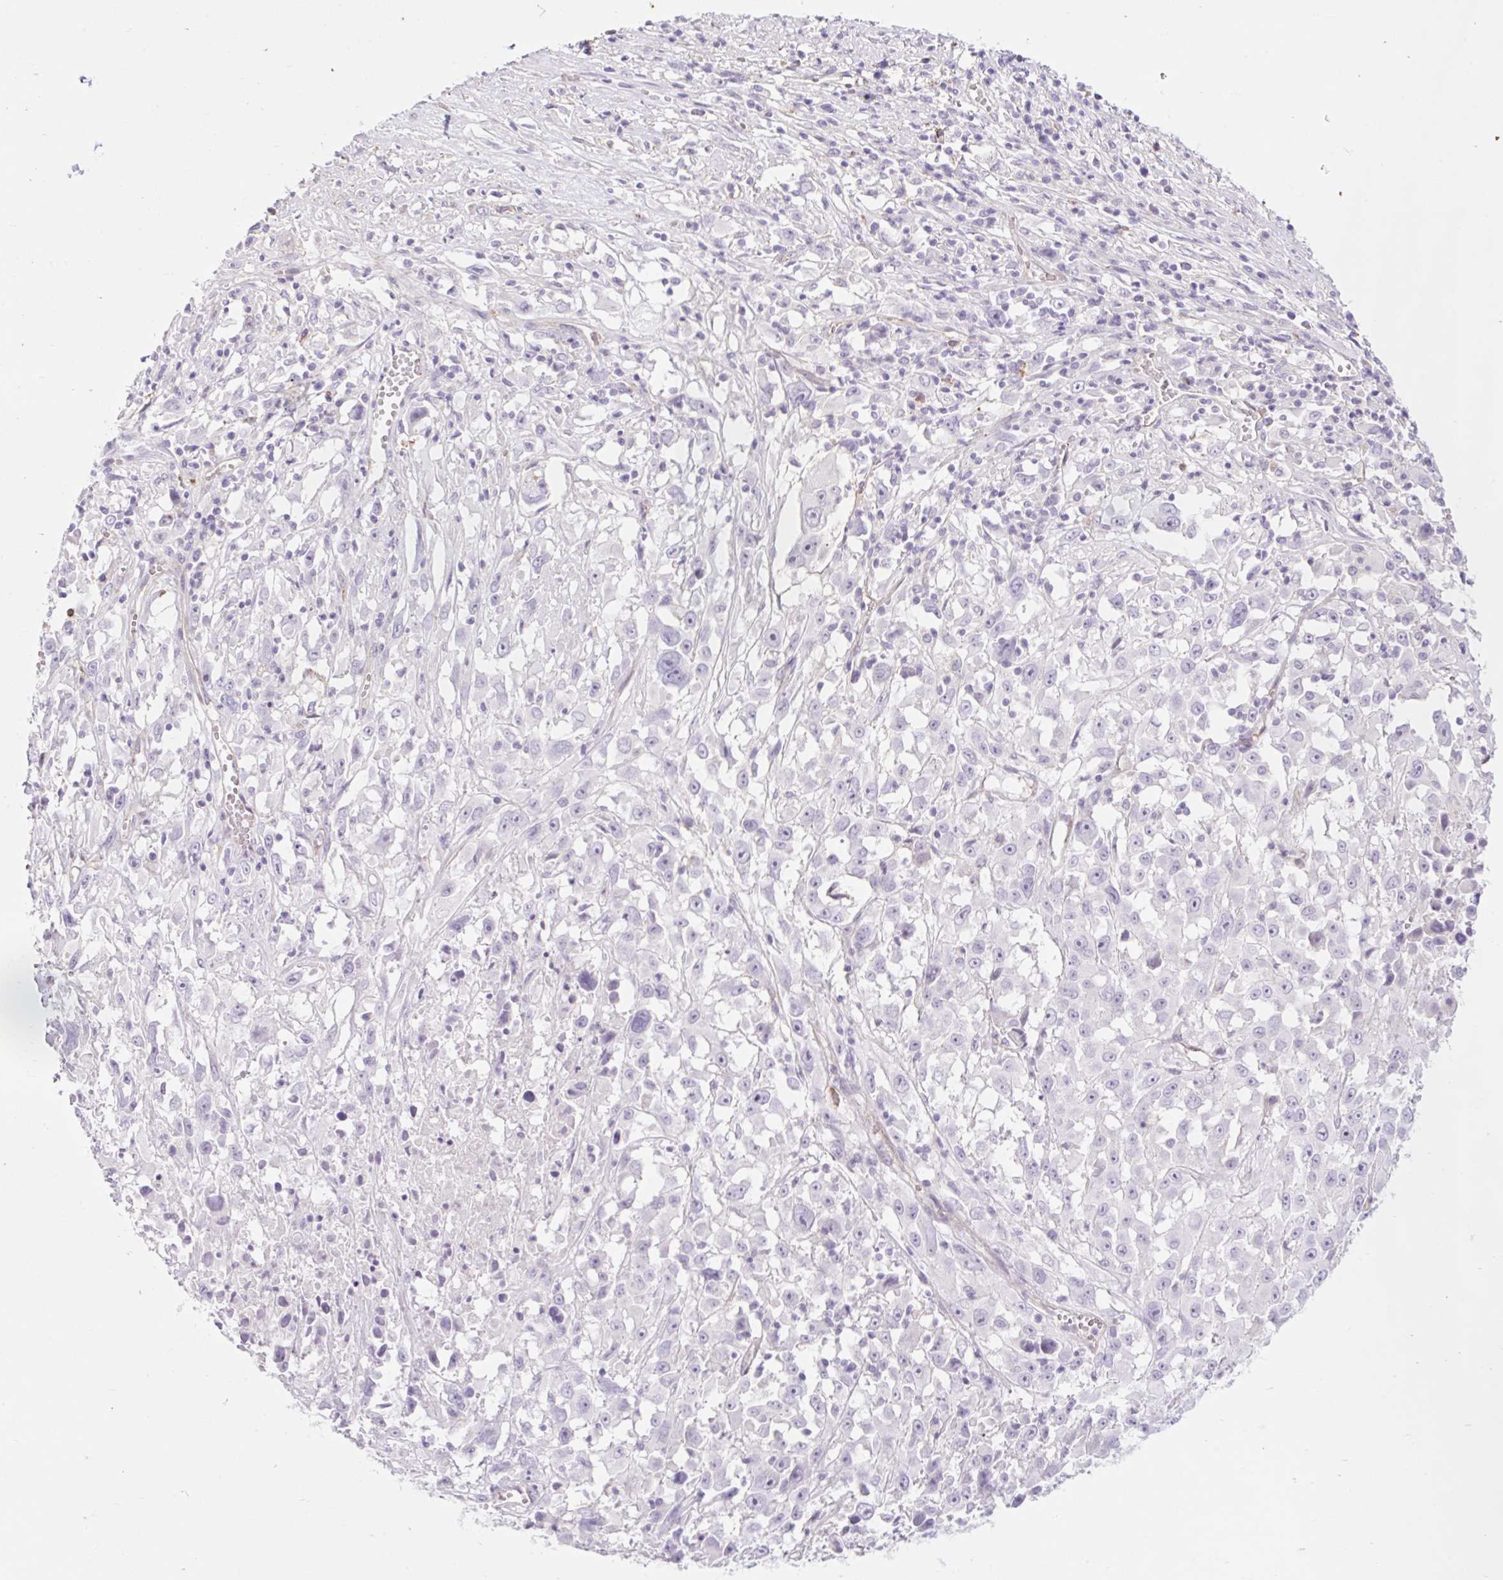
{"staining": {"intensity": "negative", "quantity": "none", "location": "none"}, "tissue": "melanoma", "cell_type": "Tumor cells", "image_type": "cancer", "snomed": [{"axis": "morphology", "description": "Malignant melanoma, Metastatic site"}, {"axis": "topography", "description": "Soft tissue"}], "caption": "This photomicrograph is of melanoma stained with immunohistochemistry (IHC) to label a protein in brown with the nuclei are counter-stained blue. There is no positivity in tumor cells.", "gene": "BCAS1", "patient": {"sex": "male", "age": 50}}